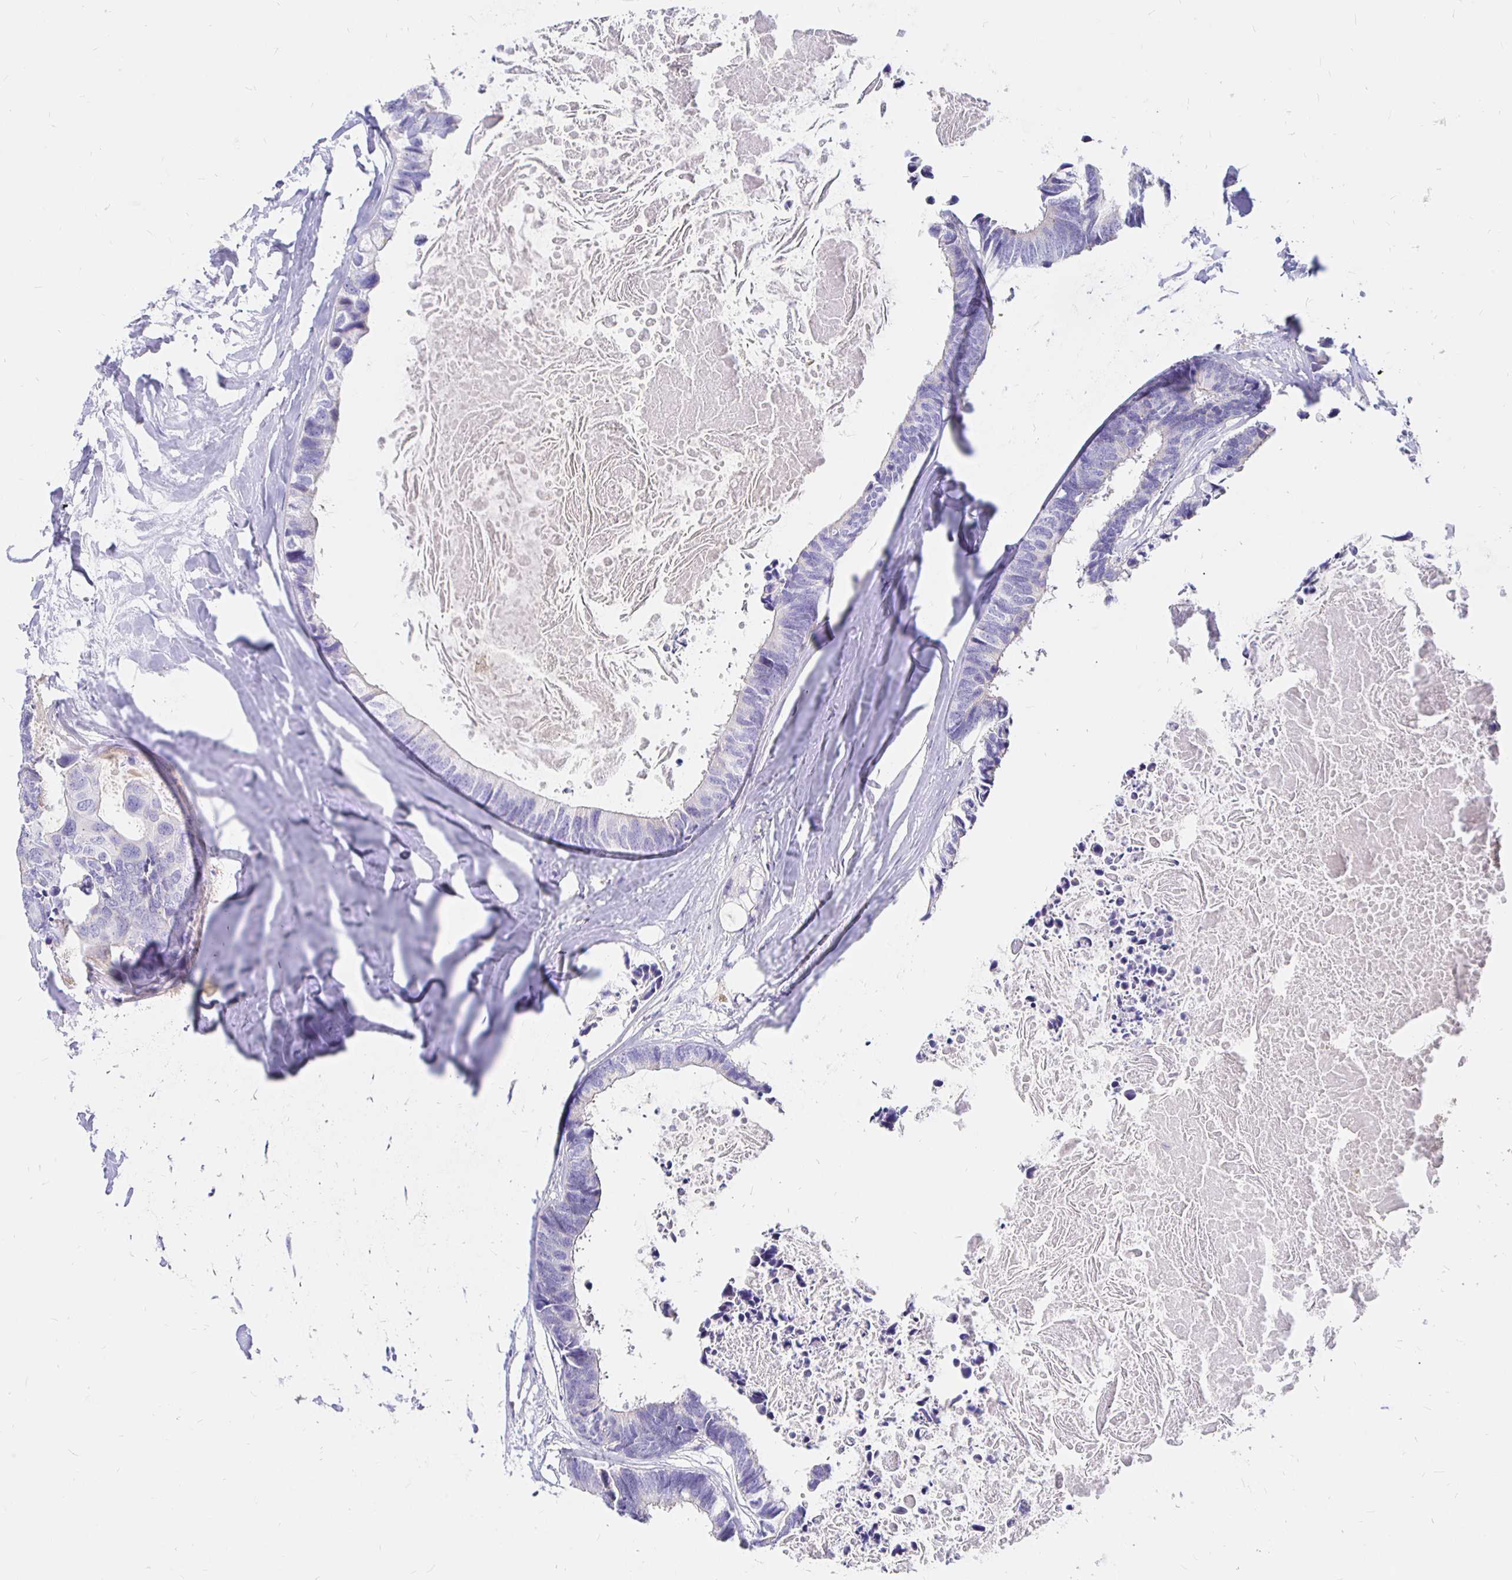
{"staining": {"intensity": "negative", "quantity": "none", "location": "none"}, "tissue": "colorectal cancer", "cell_type": "Tumor cells", "image_type": "cancer", "snomed": [{"axis": "morphology", "description": "Adenocarcinoma, NOS"}, {"axis": "topography", "description": "Colon"}, {"axis": "topography", "description": "Rectum"}], "caption": "Tumor cells show no significant staining in colorectal adenocarcinoma.", "gene": "NECAB1", "patient": {"sex": "male", "age": 57}}